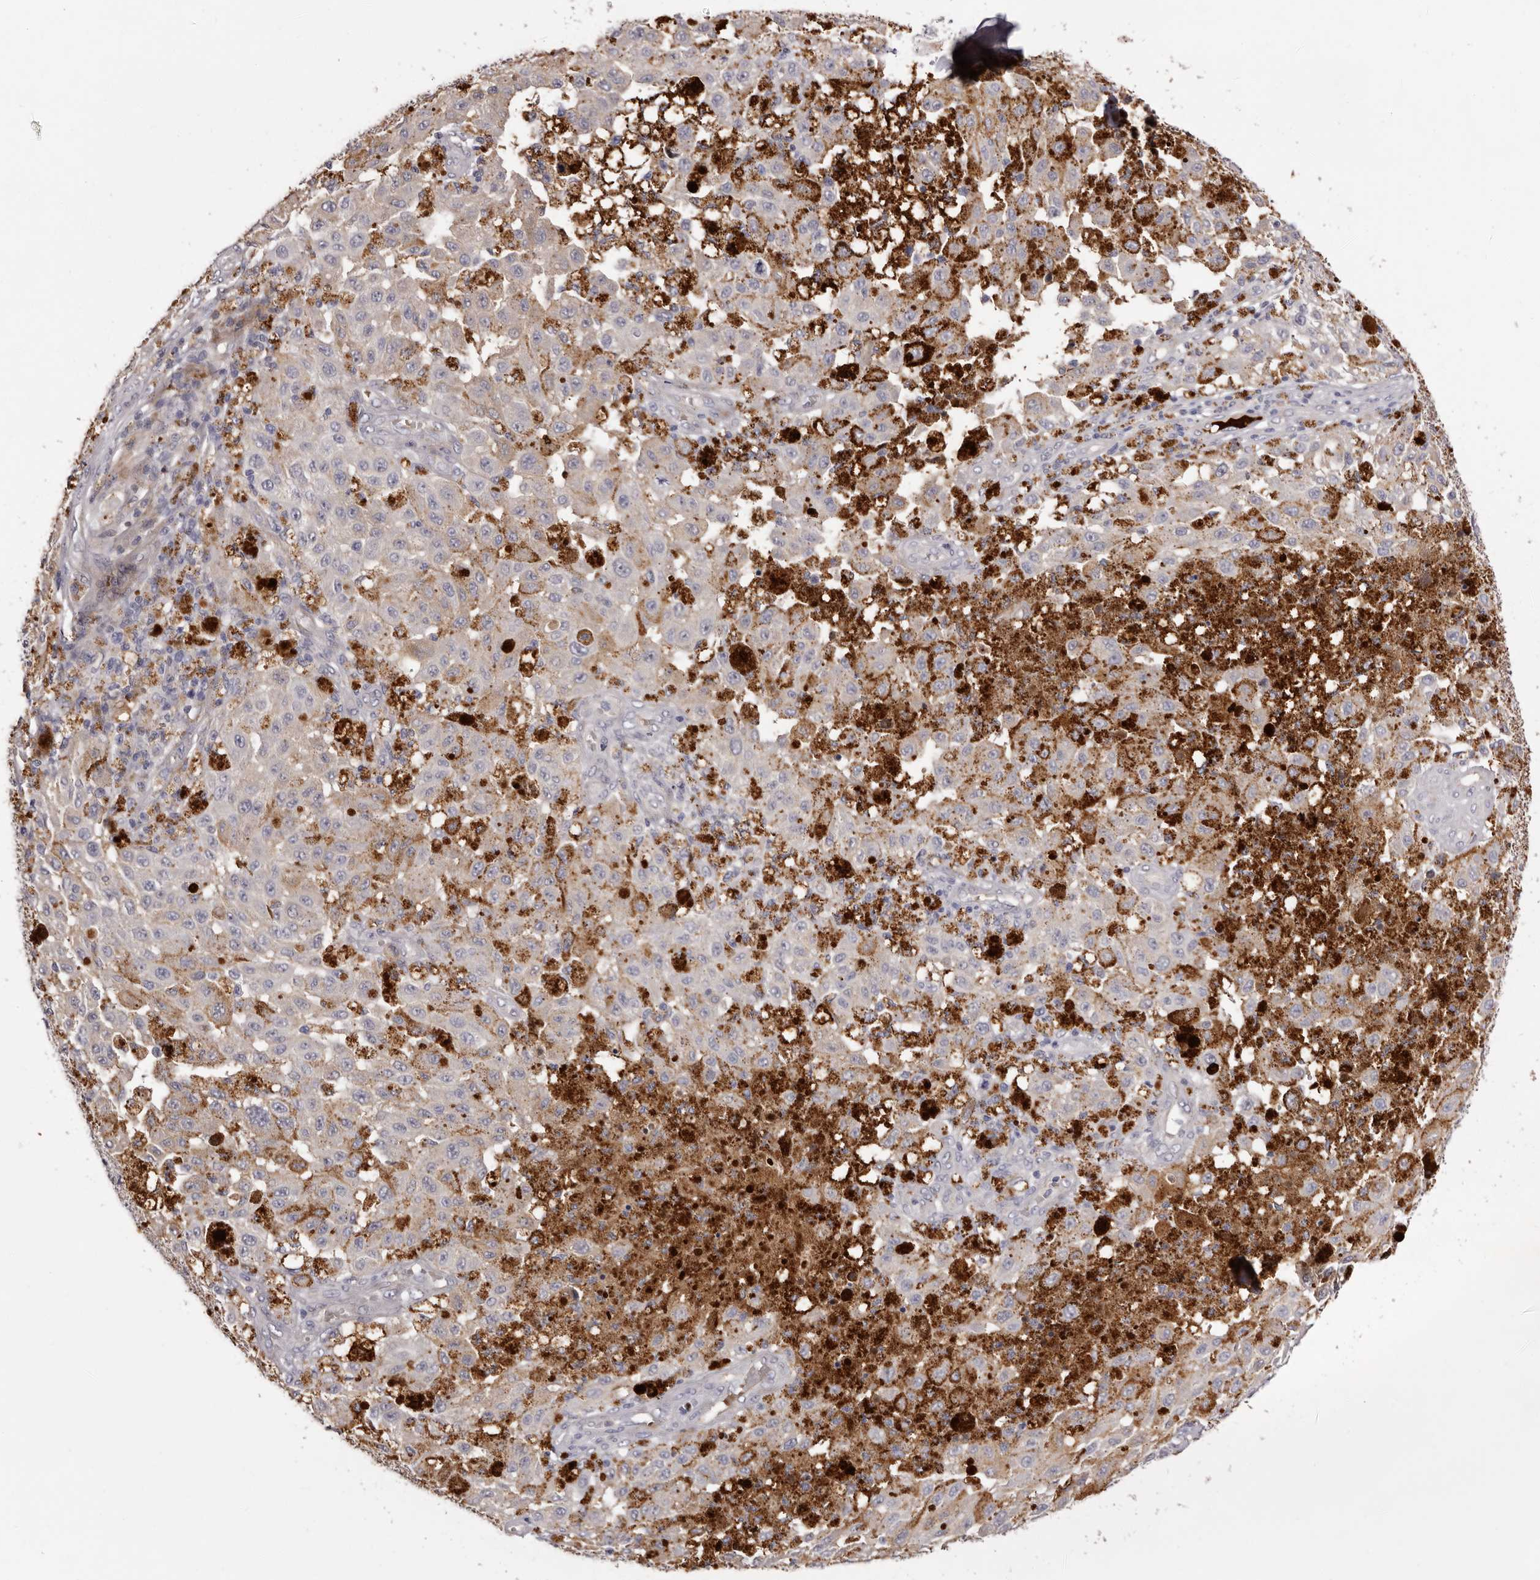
{"staining": {"intensity": "negative", "quantity": "none", "location": "none"}, "tissue": "melanoma", "cell_type": "Tumor cells", "image_type": "cancer", "snomed": [{"axis": "morphology", "description": "Malignant melanoma, NOS"}, {"axis": "topography", "description": "Skin"}], "caption": "Tumor cells show no significant expression in melanoma.", "gene": "LMLN", "patient": {"sex": "female", "age": 64}}